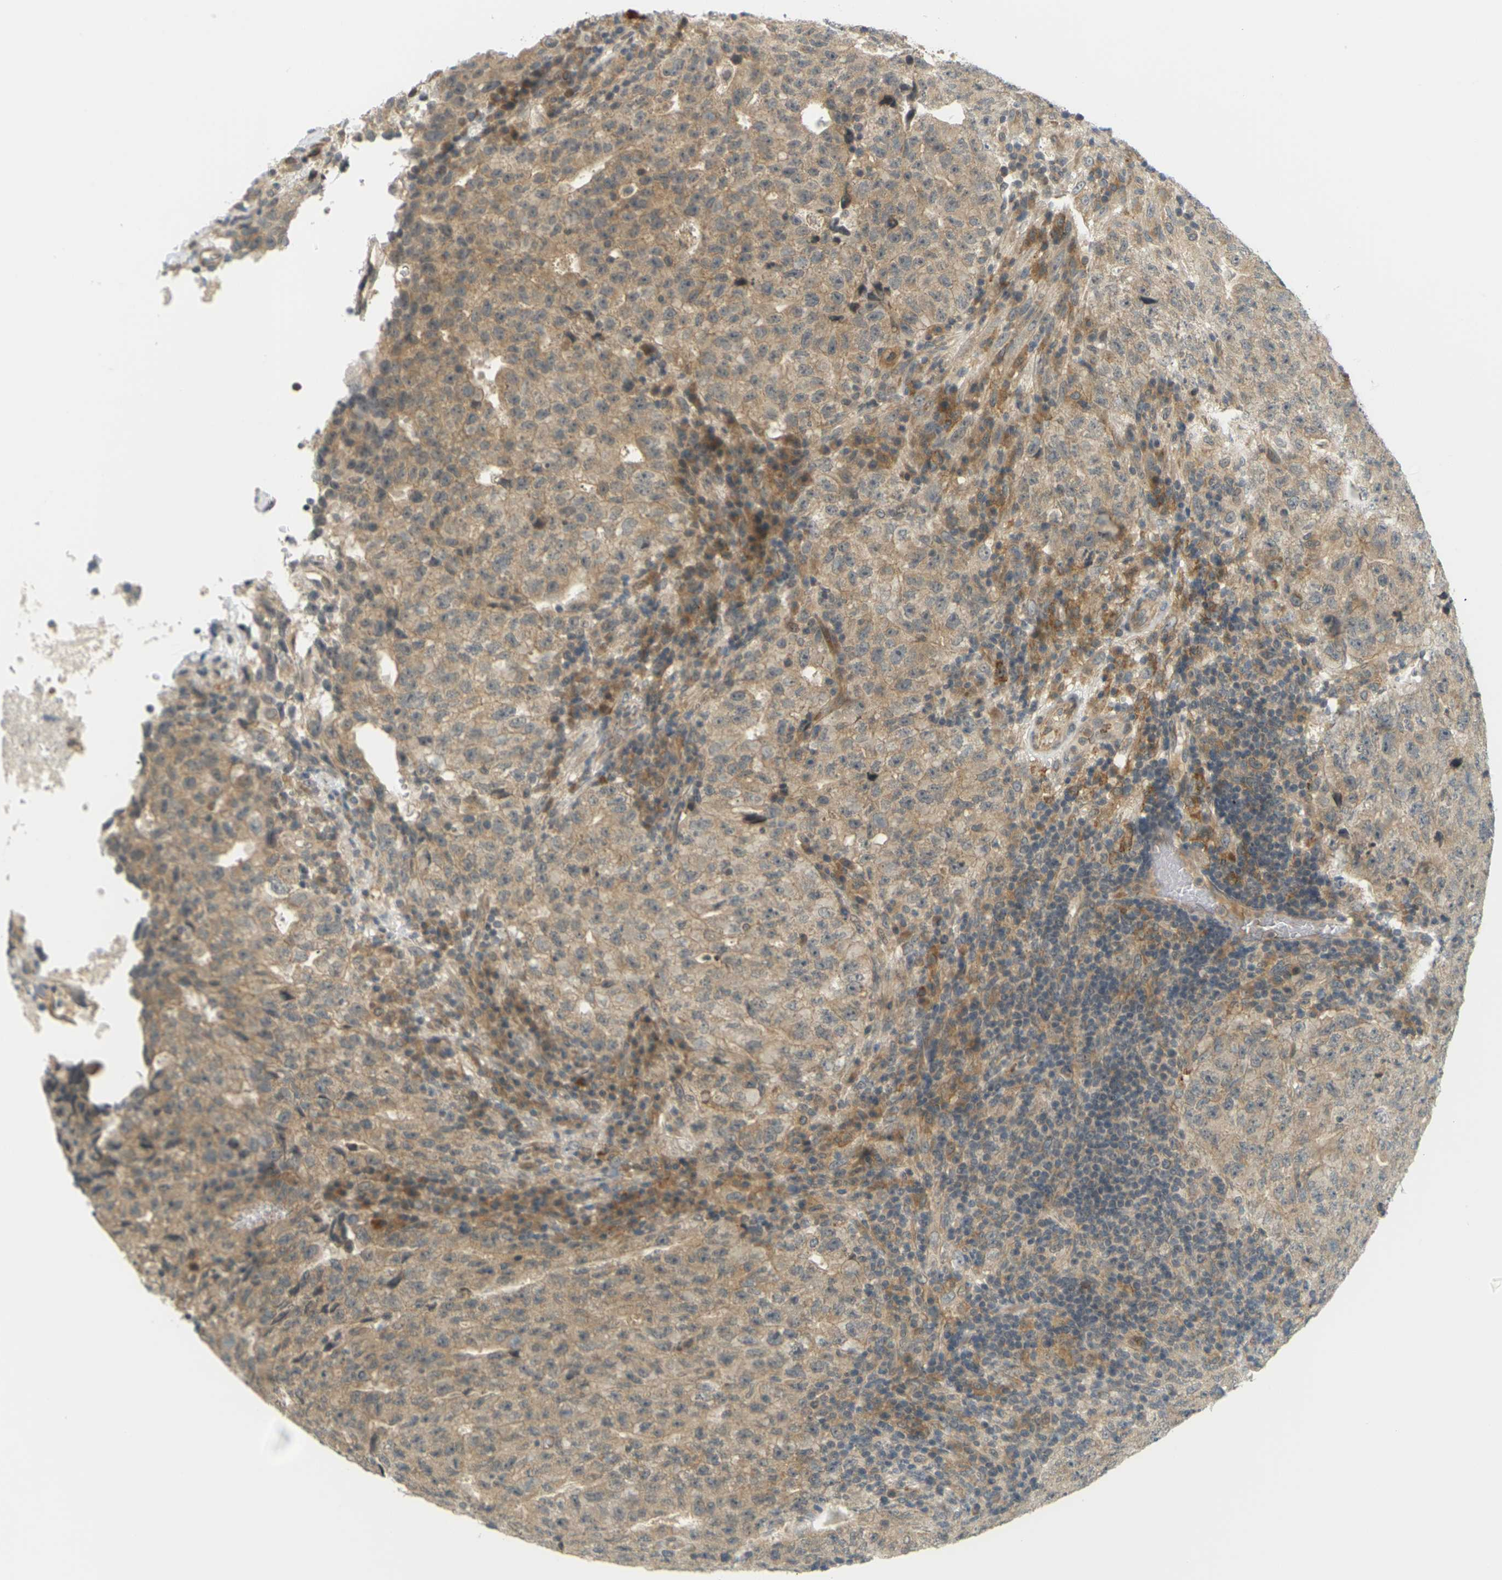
{"staining": {"intensity": "moderate", "quantity": ">75%", "location": "cytoplasmic/membranous"}, "tissue": "testis cancer", "cell_type": "Tumor cells", "image_type": "cancer", "snomed": [{"axis": "morphology", "description": "Necrosis, NOS"}, {"axis": "morphology", "description": "Carcinoma, Embryonal, NOS"}, {"axis": "topography", "description": "Testis"}], "caption": "Immunohistochemical staining of embryonal carcinoma (testis) exhibits medium levels of moderate cytoplasmic/membranous positivity in approximately >75% of tumor cells. The protein of interest is stained brown, and the nuclei are stained in blue (DAB (3,3'-diaminobenzidine) IHC with brightfield microscopy, high magnification).", "gene": "SOCS6", "patient": {"sex": "male", "age": 19}}